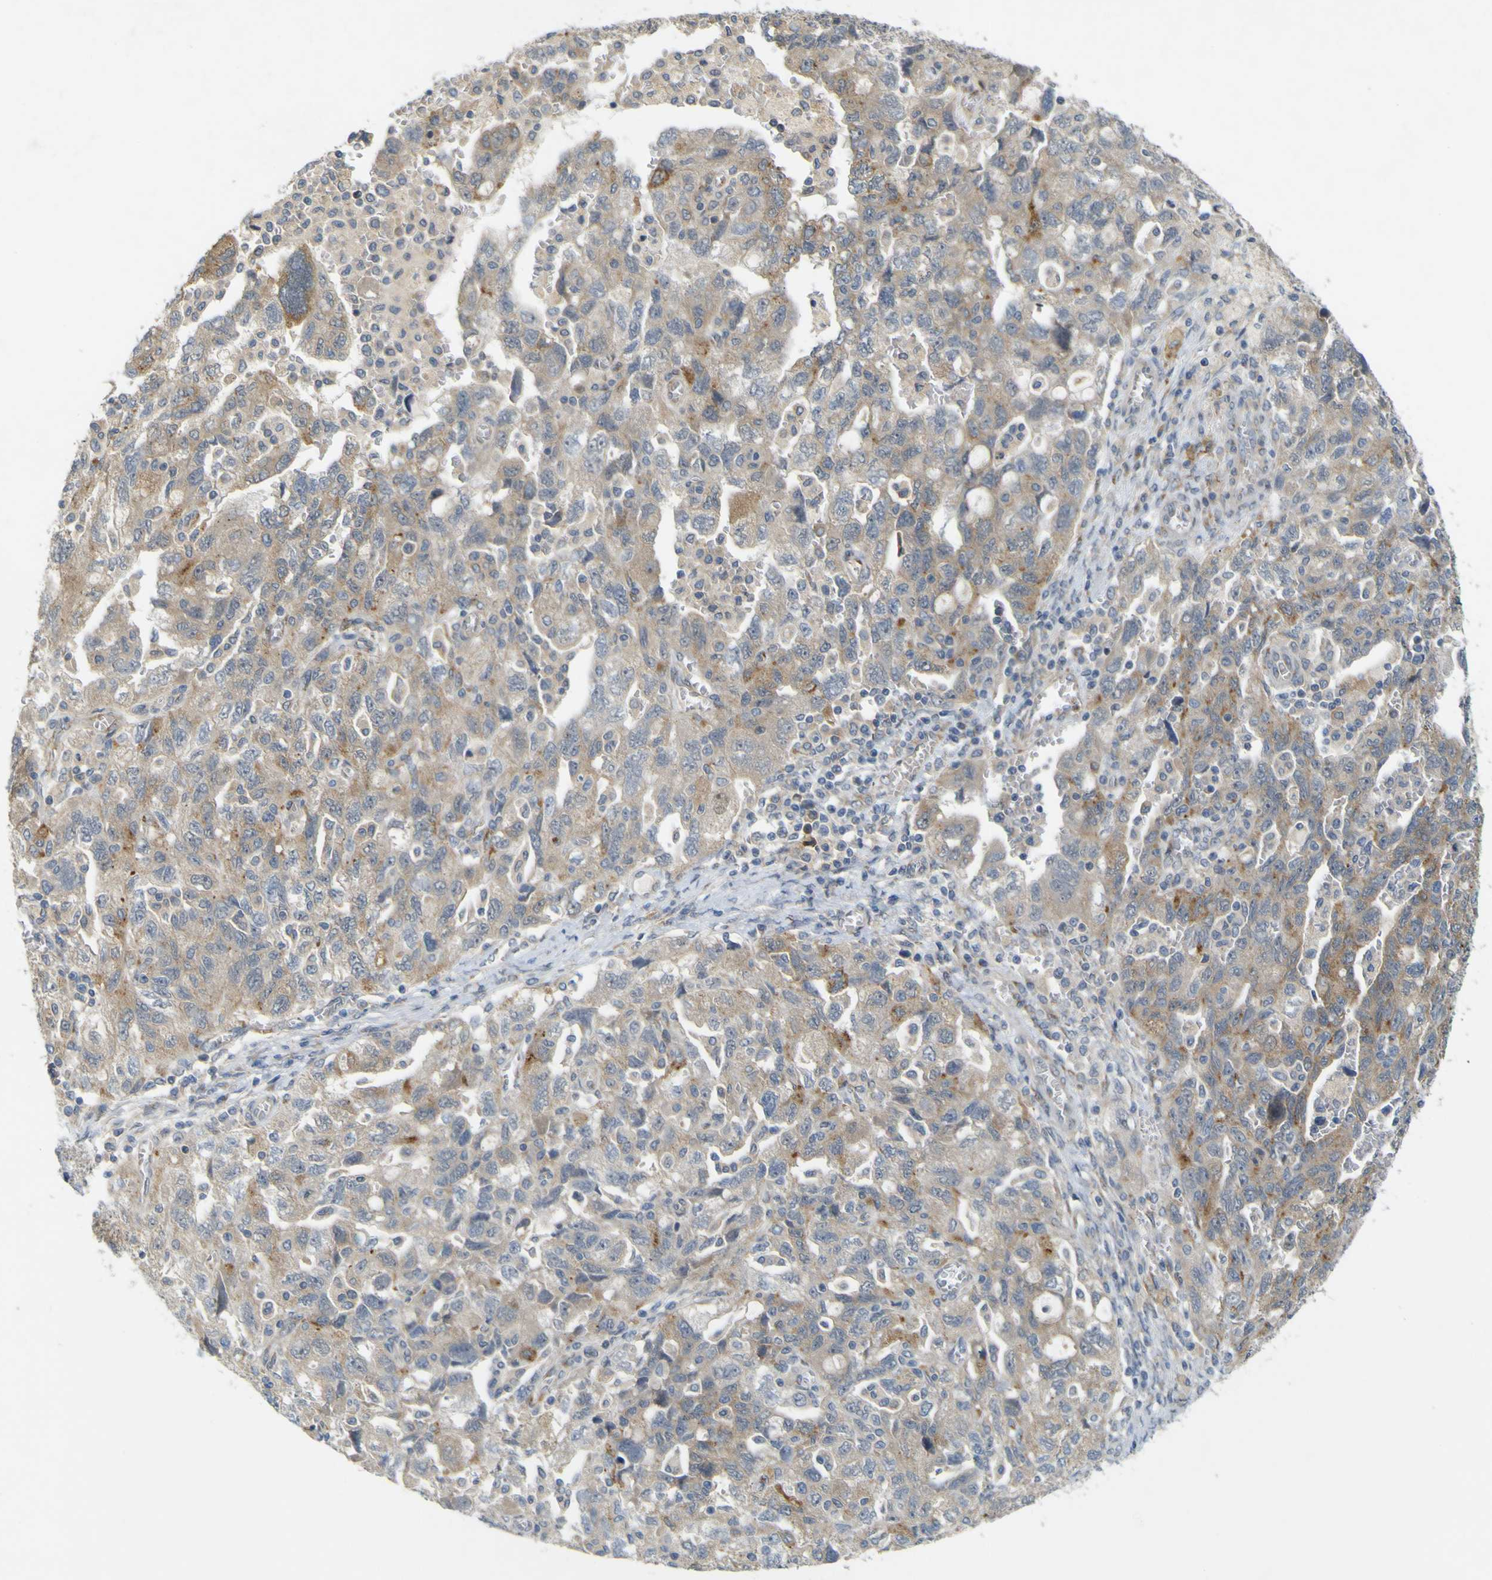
{"staining": {"intensity": "weak", "quantity": "<25%", "location": "cytoplasmic/membranous"}, "tissue": "ovarian cancer", "cell_type": "Tumor cells", "image_type": "cancer", "snomed": [{"axis": "morphology", "description": "Carcinoma, NOS"}, {"axis": "morphology", "description": "Cystadenocarcinoma, serous, NOS"}, {"axis": "topography", "description": "Ovary"}], "caption": "Immunohistochemical staining of human serous cystadenocarcinoma (ovarian) displays no significant expression in tumor cells.", "gene": "IGF2R", "patient": {"sex": "female", "age": 69}}